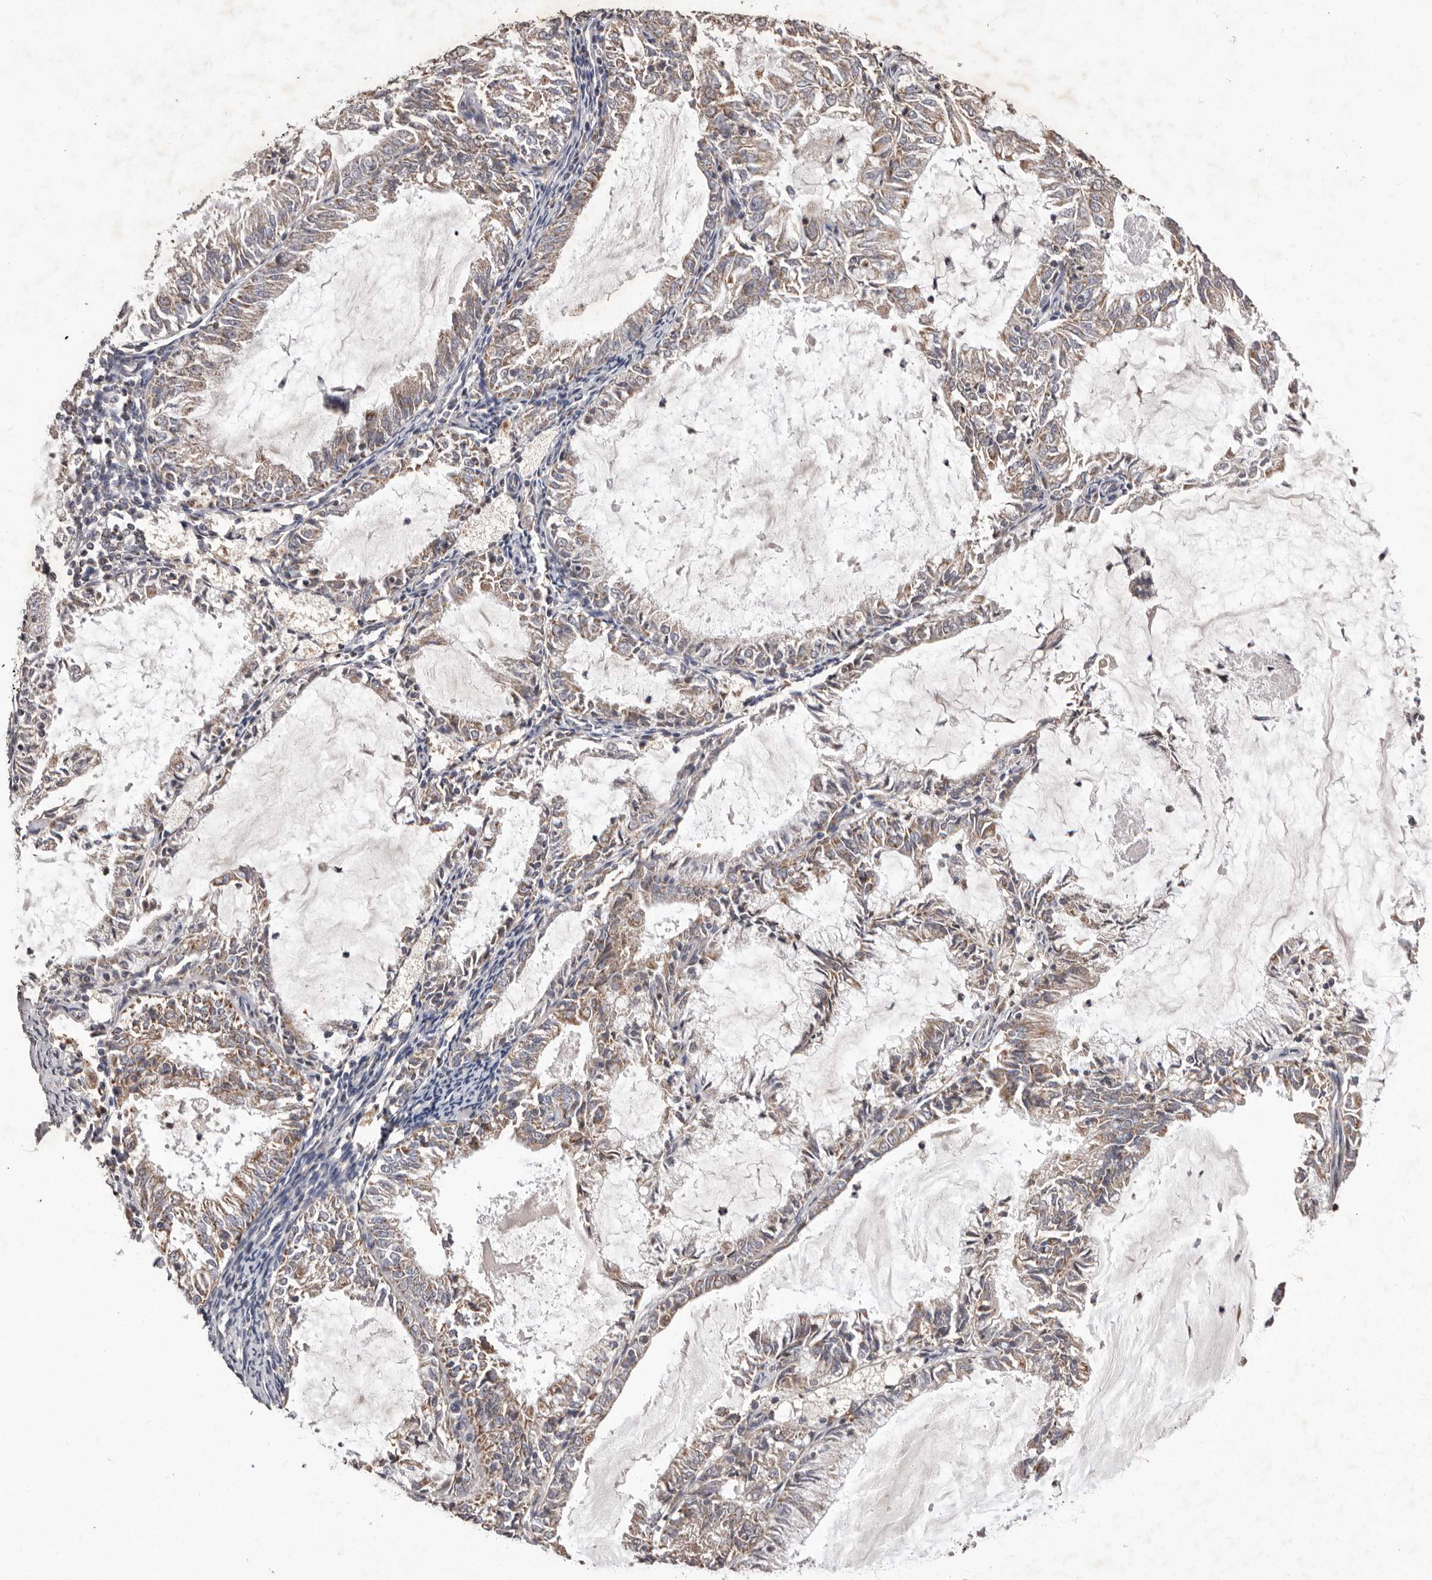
{"staining": {"intensity": "weak", "quantity": "25%-75%", "location": "cytoplasmic/membranous"}, "tissue": "endometrial cancer", "cell_type": "Tumor cells", "image_type": "cancer", "snomed": [{"axis": "morphology", "description": "Adenocarcinoma, NOS"}, {"axis": "topography", "description": "Endometrium"}], "caption": "The micrograph displays immunohistochemical staining of adenocarcinoma (endometrial). There is weak cytoplasmic/membranous staining is present in about 25%-75% of tumor cells.", "gene": "CXCL14", "patient": {"sex": "female", "age": 57}}